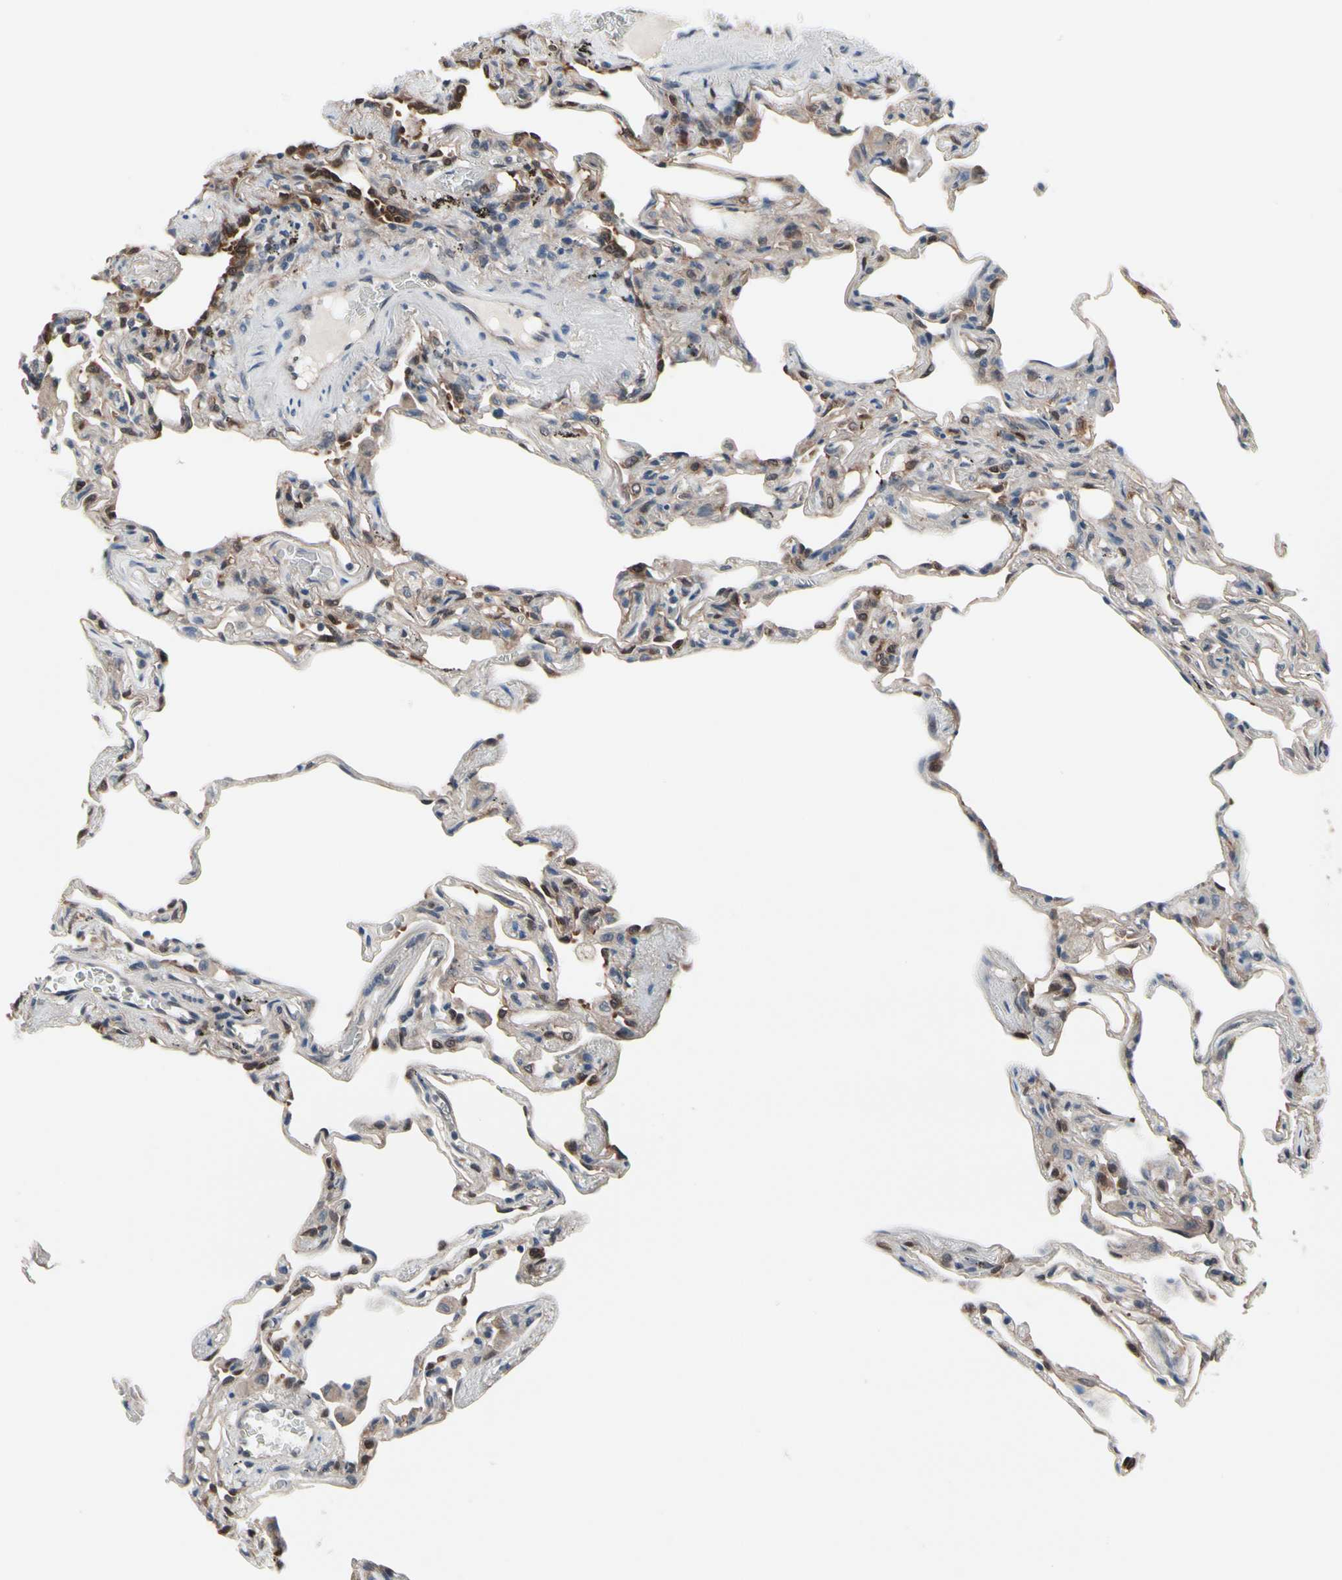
{"staining": {"intensity": "moderate", "quantity": ">75%", "location": "cytoplasmic/membranous,nuclear"}, "tissue": "lung", "cell_type": "Alveolar cells", "image_type": "normal", "snomed": [{"axis": "morphology", "description": "Normal tissue, NOS"}, {"axis": "morphology", "description": "Inflammation, NOS"}, {"axis": "topography", "description": "Lung"}], "caption": "Protein analysis of unremarkable lung displays moderate cytoplasmic/membranous,nuclear positivity in approximately >75% of alveolar cells.", "gene": "PRDX6", "patient": {"sex": "male", "age": 69}}